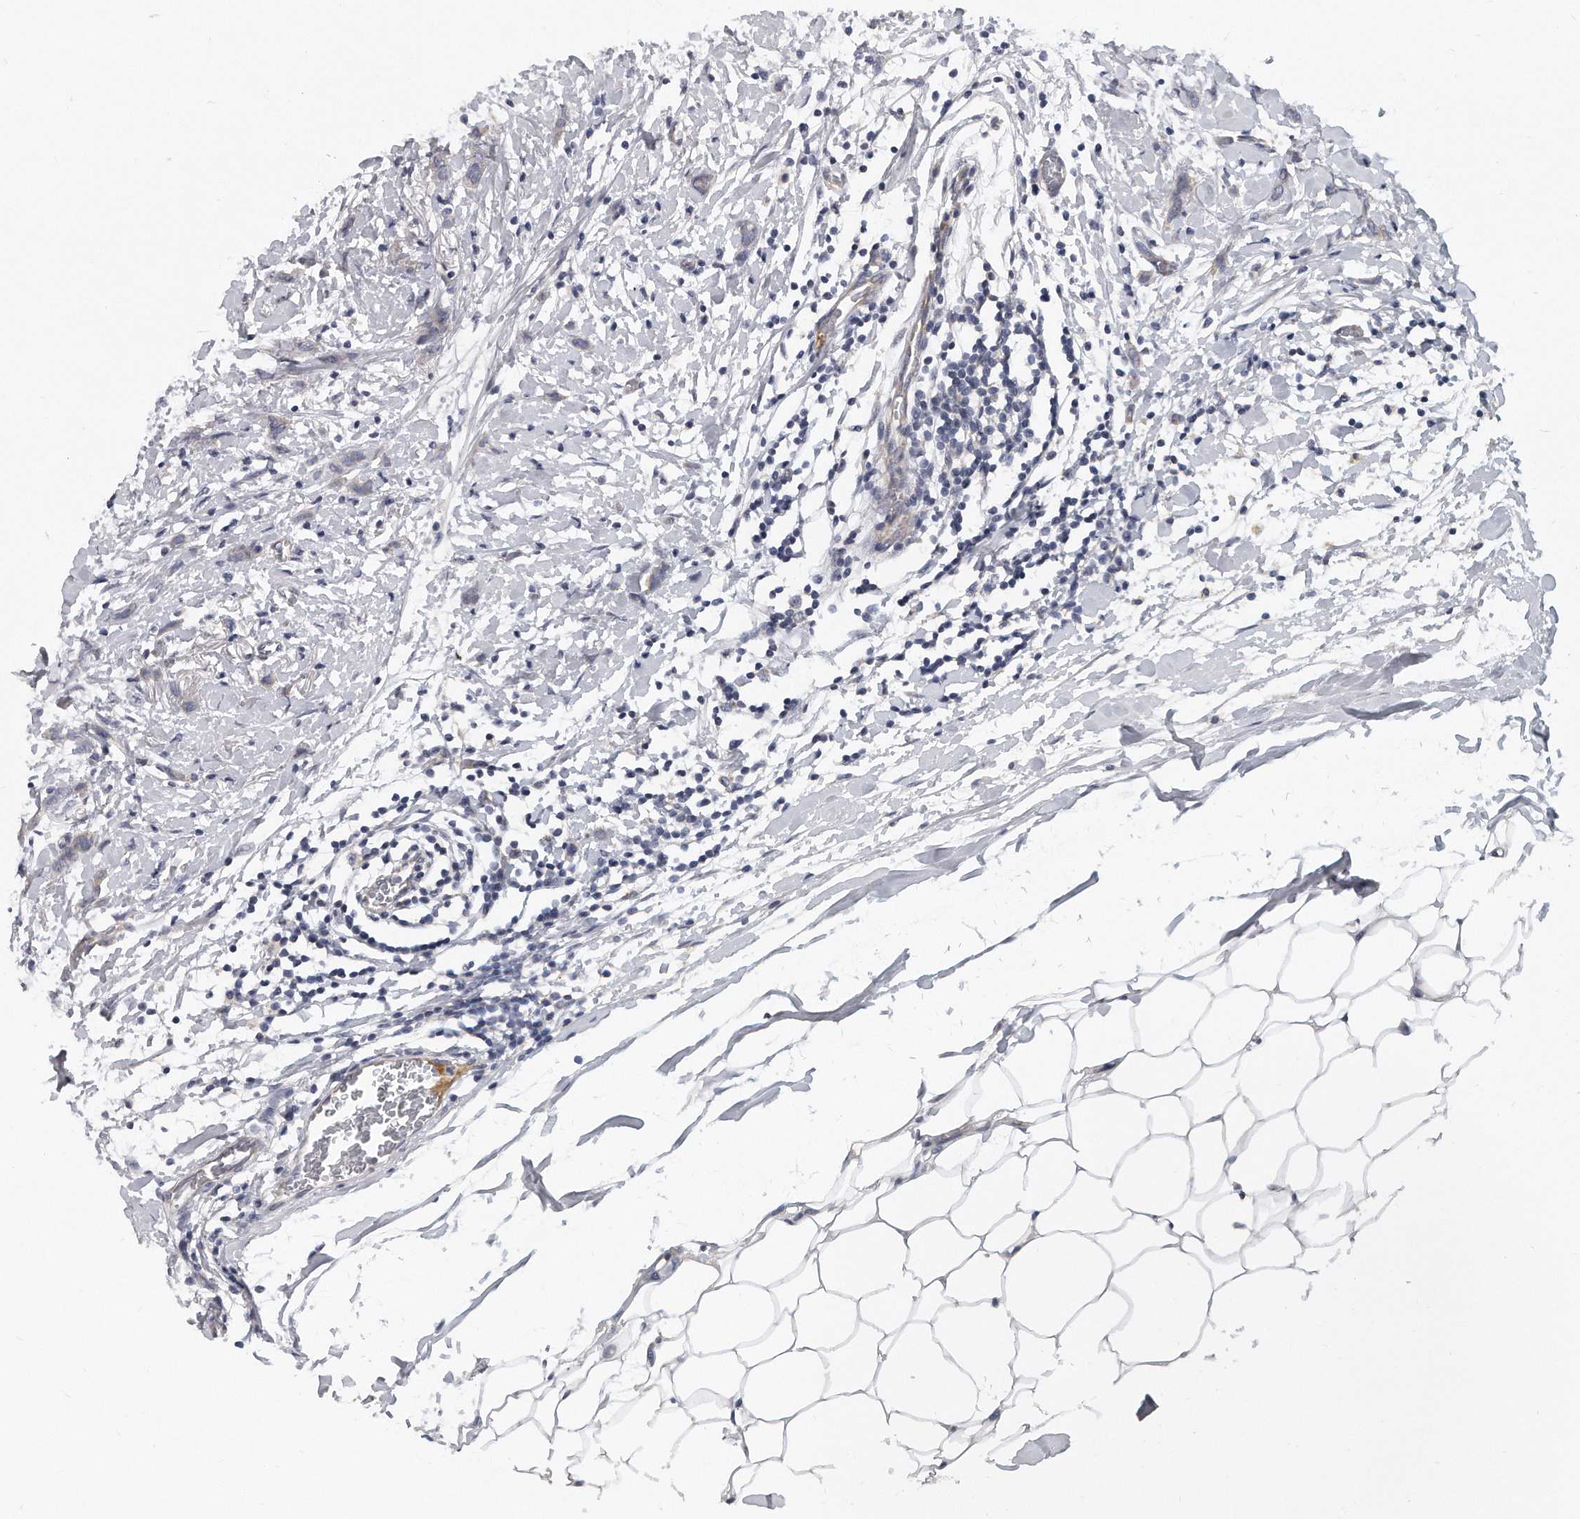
{"staining": {"intensity": "negative", "quantity": "none", "location": "none"}, "tissue": "breast cancer", "cell_type": "Tumor cells", "image_type": "cancer", "snomed": [{"axis": "morphology", "description": "Lobular carcinoma, in situ"}, {"axis": "morphology", "description": "Lobular carcinoma"}, {"axis": "topography", "description": "Breast"}], "caption": "High magnification brightfield microscopy of breast cancer stained with DAB (brown) and counterstained with hematoxylin (blue): tumor cells show no significant positivity.", "gene": "PLEKHA6", "patient": {"sex": "female", "age": 41}}